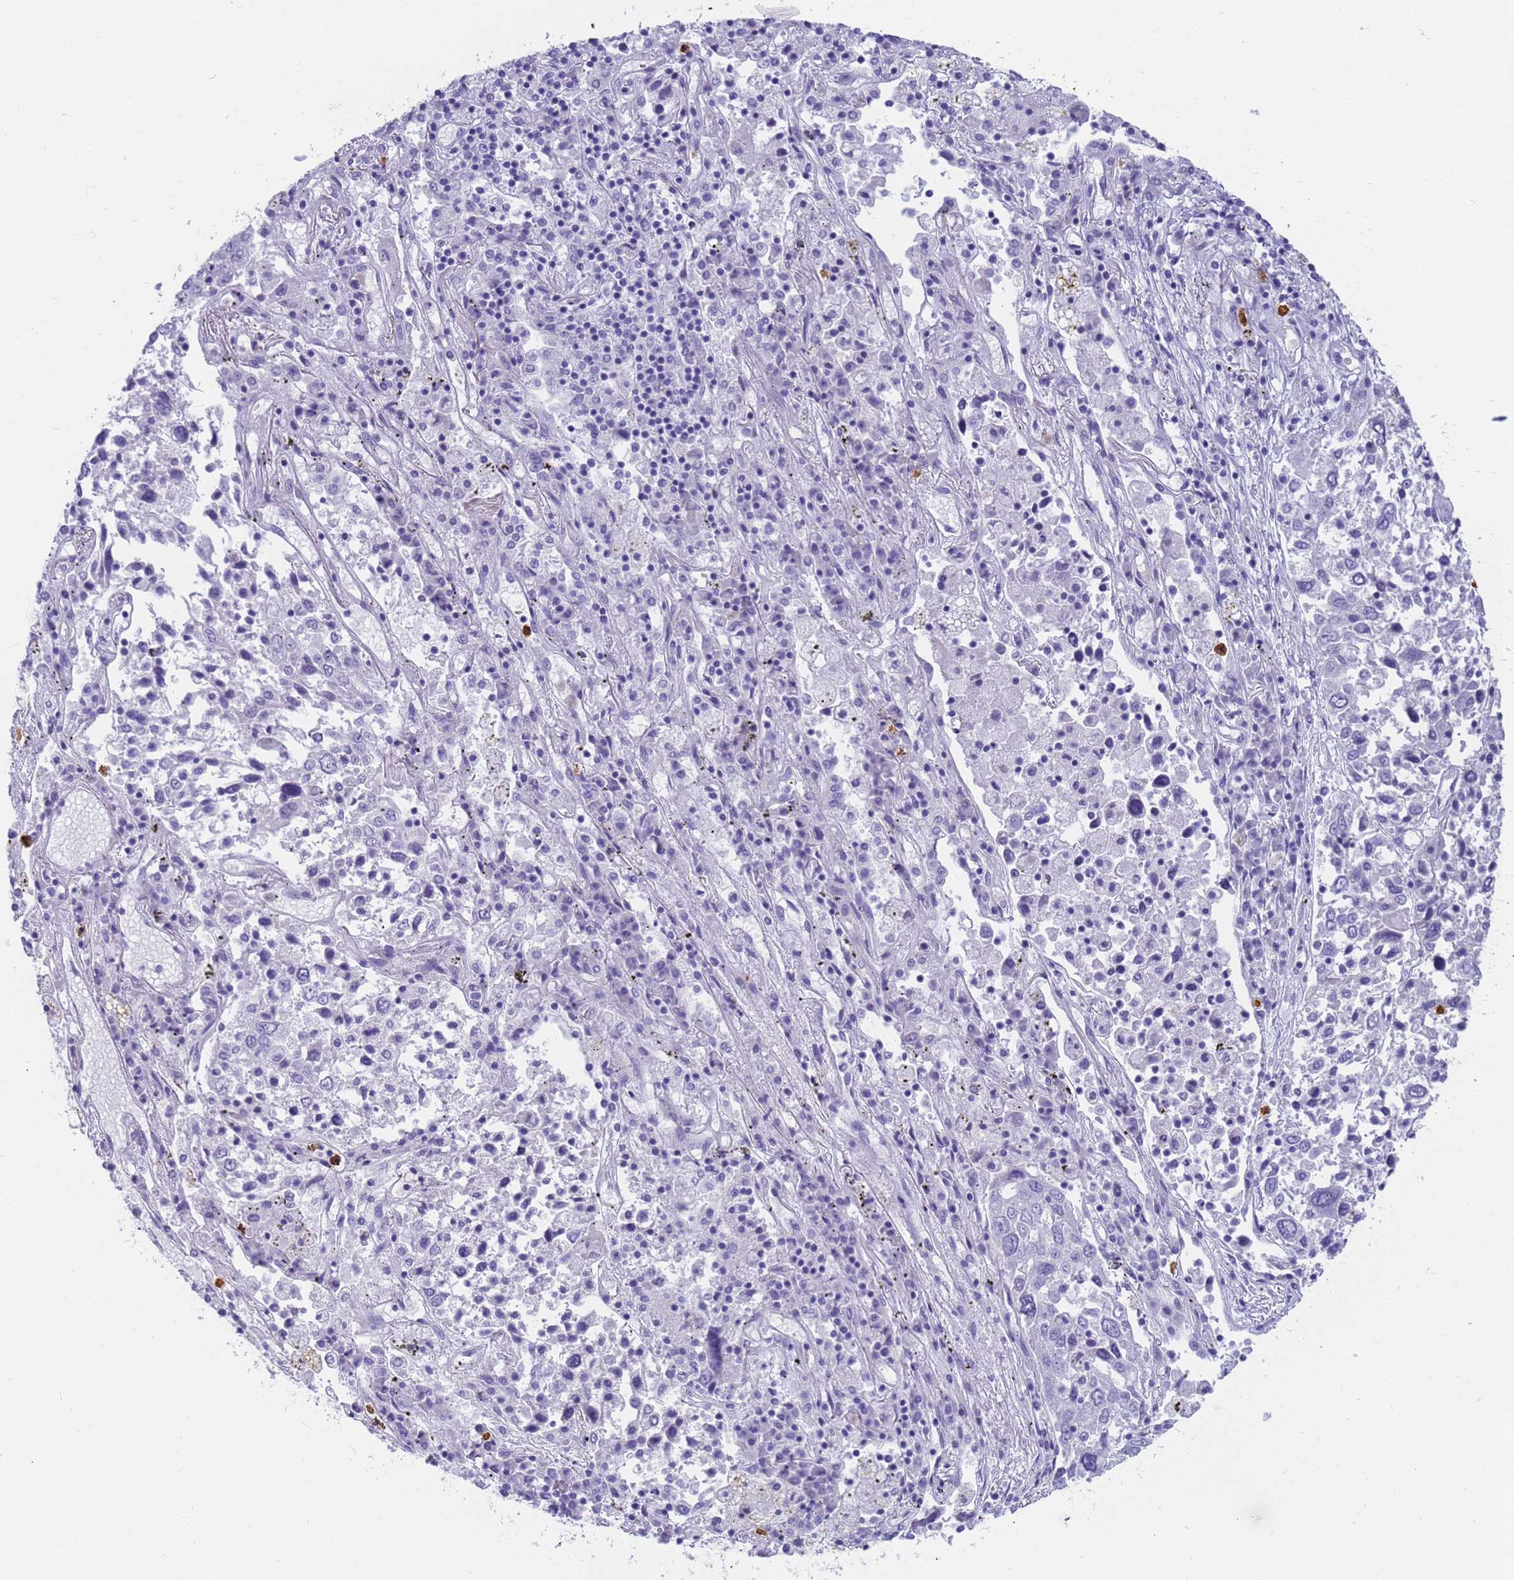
{"staining": {"intensity": "negative", "quantity": "none", "location": "none"}, "tissue": "lung cancer", "cell_type": "Tumor cells", "image_type": "cancer", "snomed": [{"axis": "morphology", "description": "Squamous cell carcinoma, NOS"}, {"axis": "topography", "description": "Lung"}], "caption": "Immunohistochemistry (IHC) image of neoplastic tissue: human lung cancer stained with DAB exhibits no significant protein staining in tumor cells.", "gene": "RNASE2", "patient": {"sex": "male", "age": 65}}